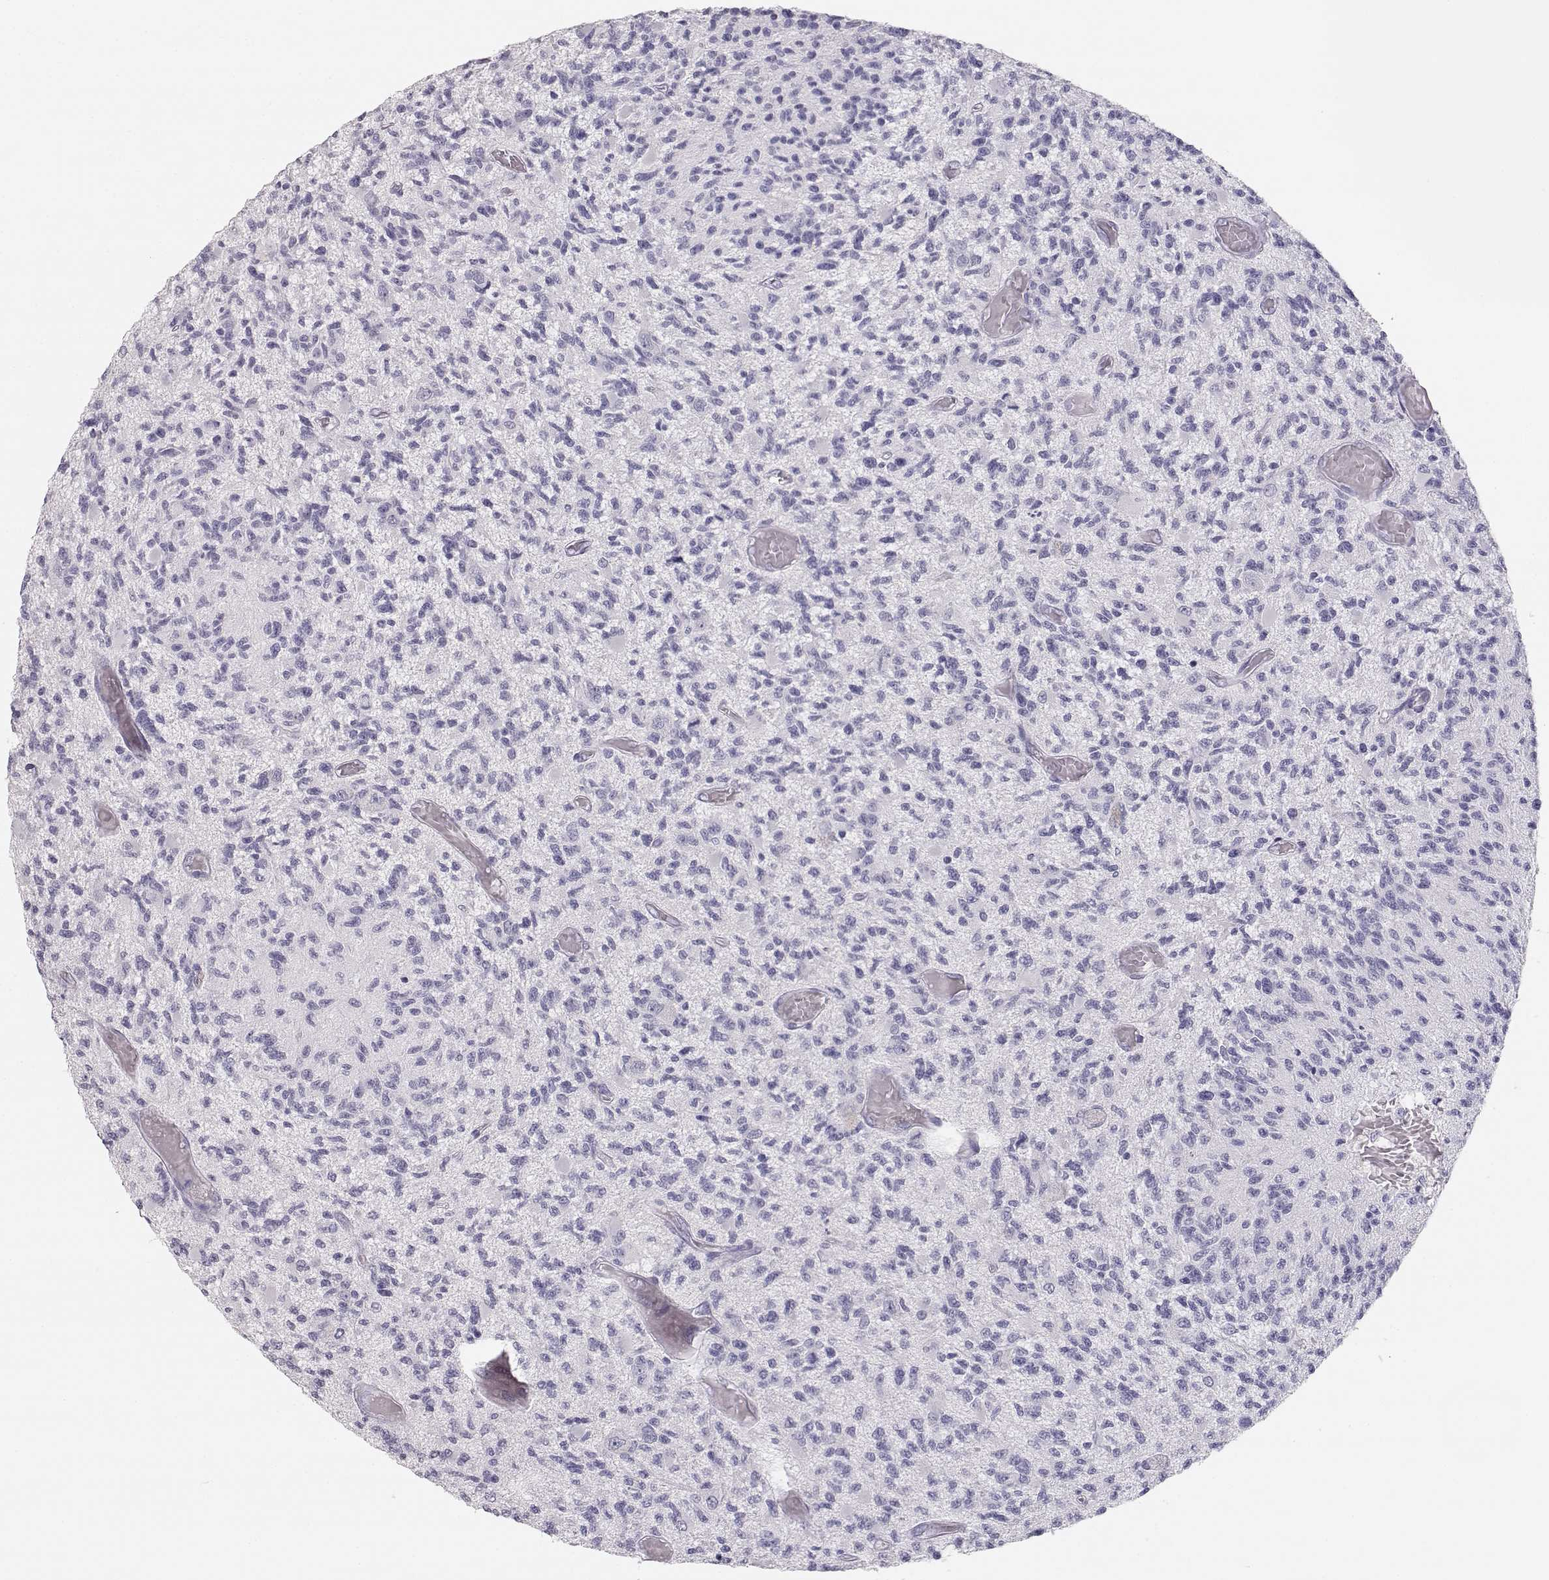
{"staining": {"intensity": "negative", "quantity": "none", "location": "none"}, "tissue": "glioma", "cell_type": "Tumor cells", "image_type": "cancer", "snomed": [{"axis": "morphology", "description": "Glioma, malignant, High grade"}, {"axis": "topography", "description": "Brain"}], "caption": "This is an immunohistochemistry (IHC) micrograph of human glioma. There is no expression in tumor cells.", "gene": "LEPR", "patient": {"sex": "female", "age": 63}}